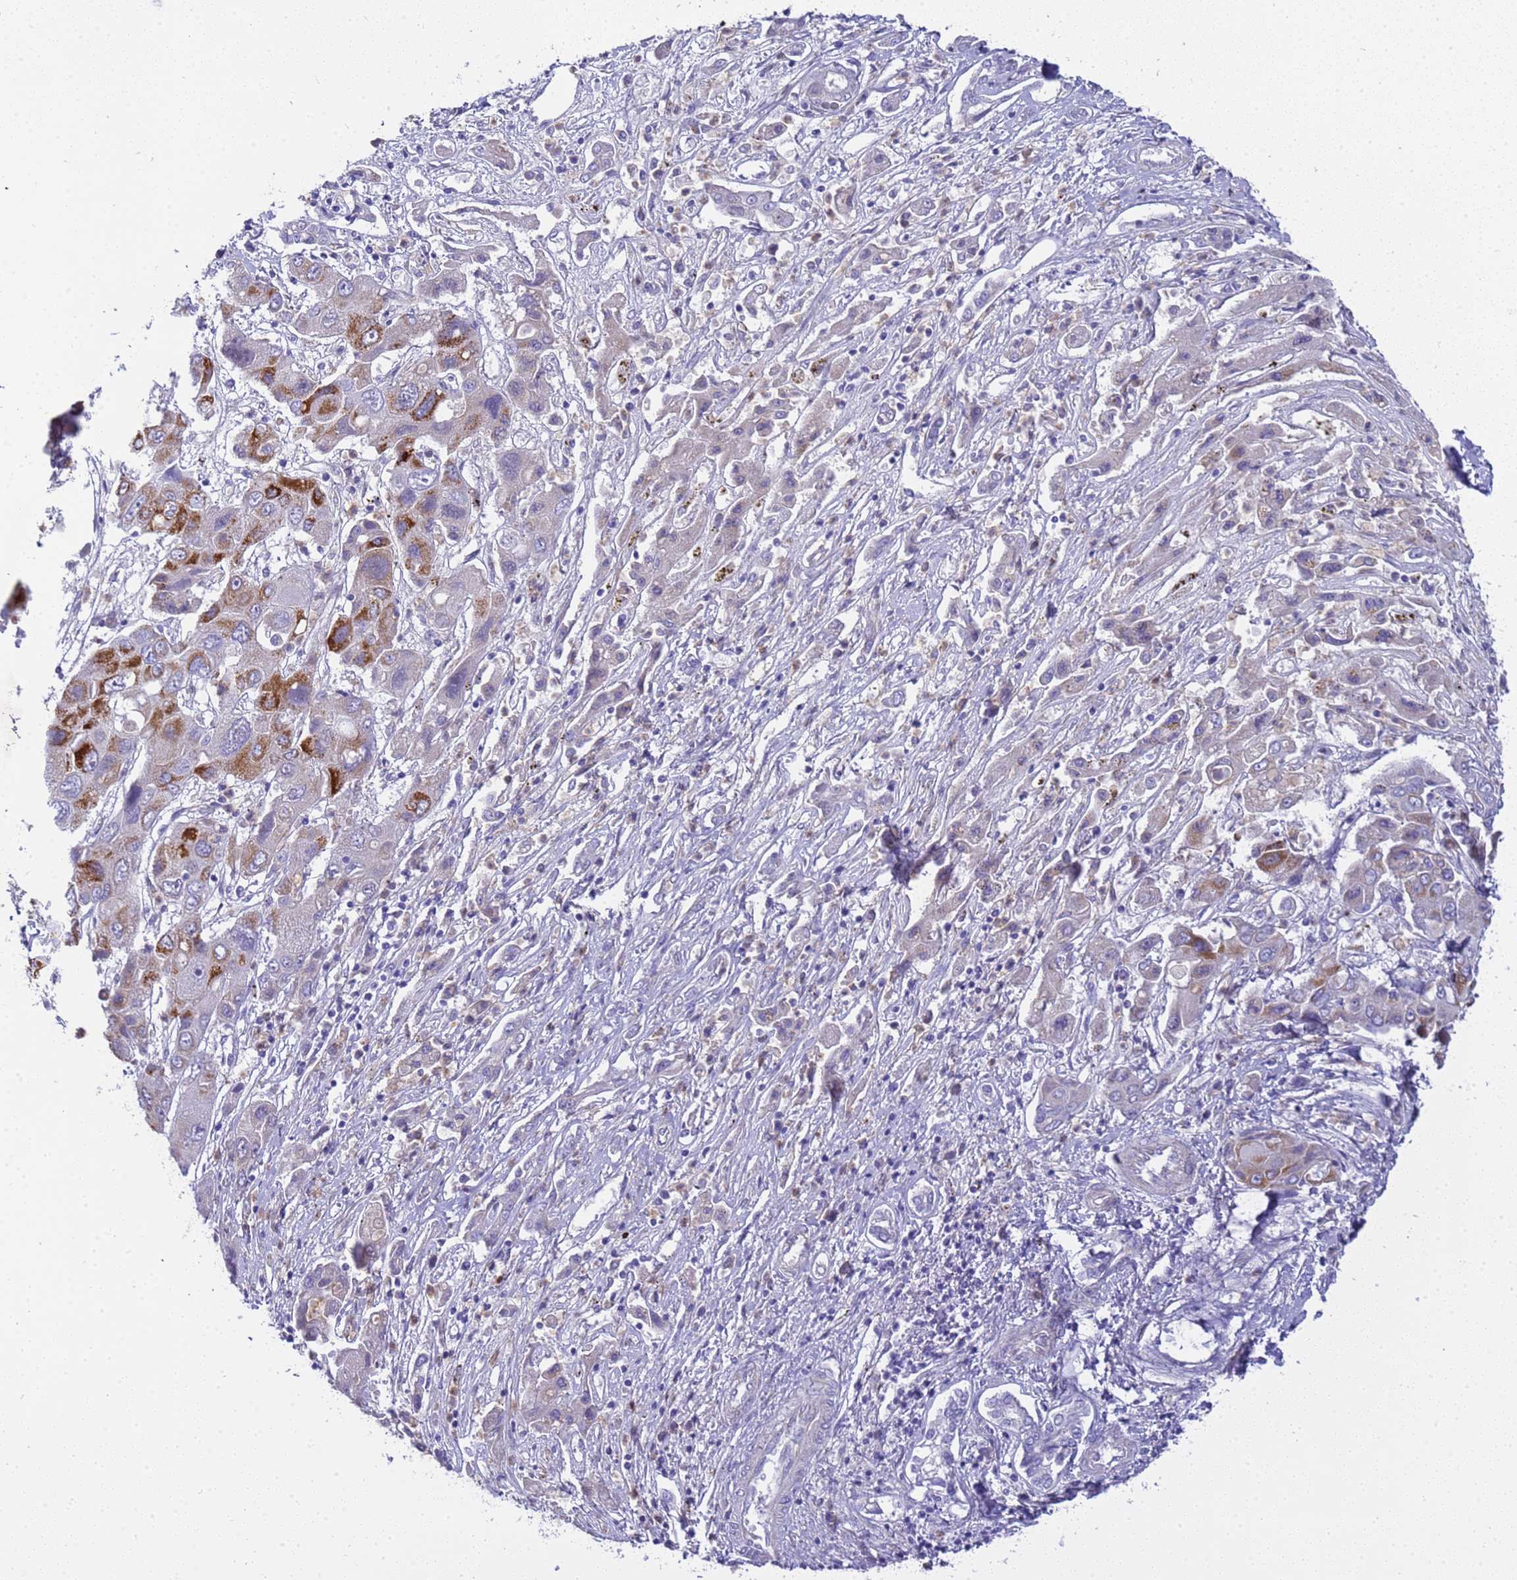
{"staining": {"intensity": "strong", "quantity": "25%-75%", "location": "cytoplasmic/membranous"}, "tissue": "liver cancer", "cell_type": "Tumor cells", "image_type": "cancer", "snomed": [{"axis": "morphology", "description": "Cholangiocarcinoma"}, {"axis": "topography", "description": "Liver"}], "caption": "A high-resolution histopathology image shows immunohistochemistry (IHC) staining of cholangiocarcinoma (liver), which reveals strong cytoplasmic/membranous positivity in approximately 25%-75% of tumor cells.", "gene": "RIPPLY2", "patient": {"sex": "male", "age": 67}}